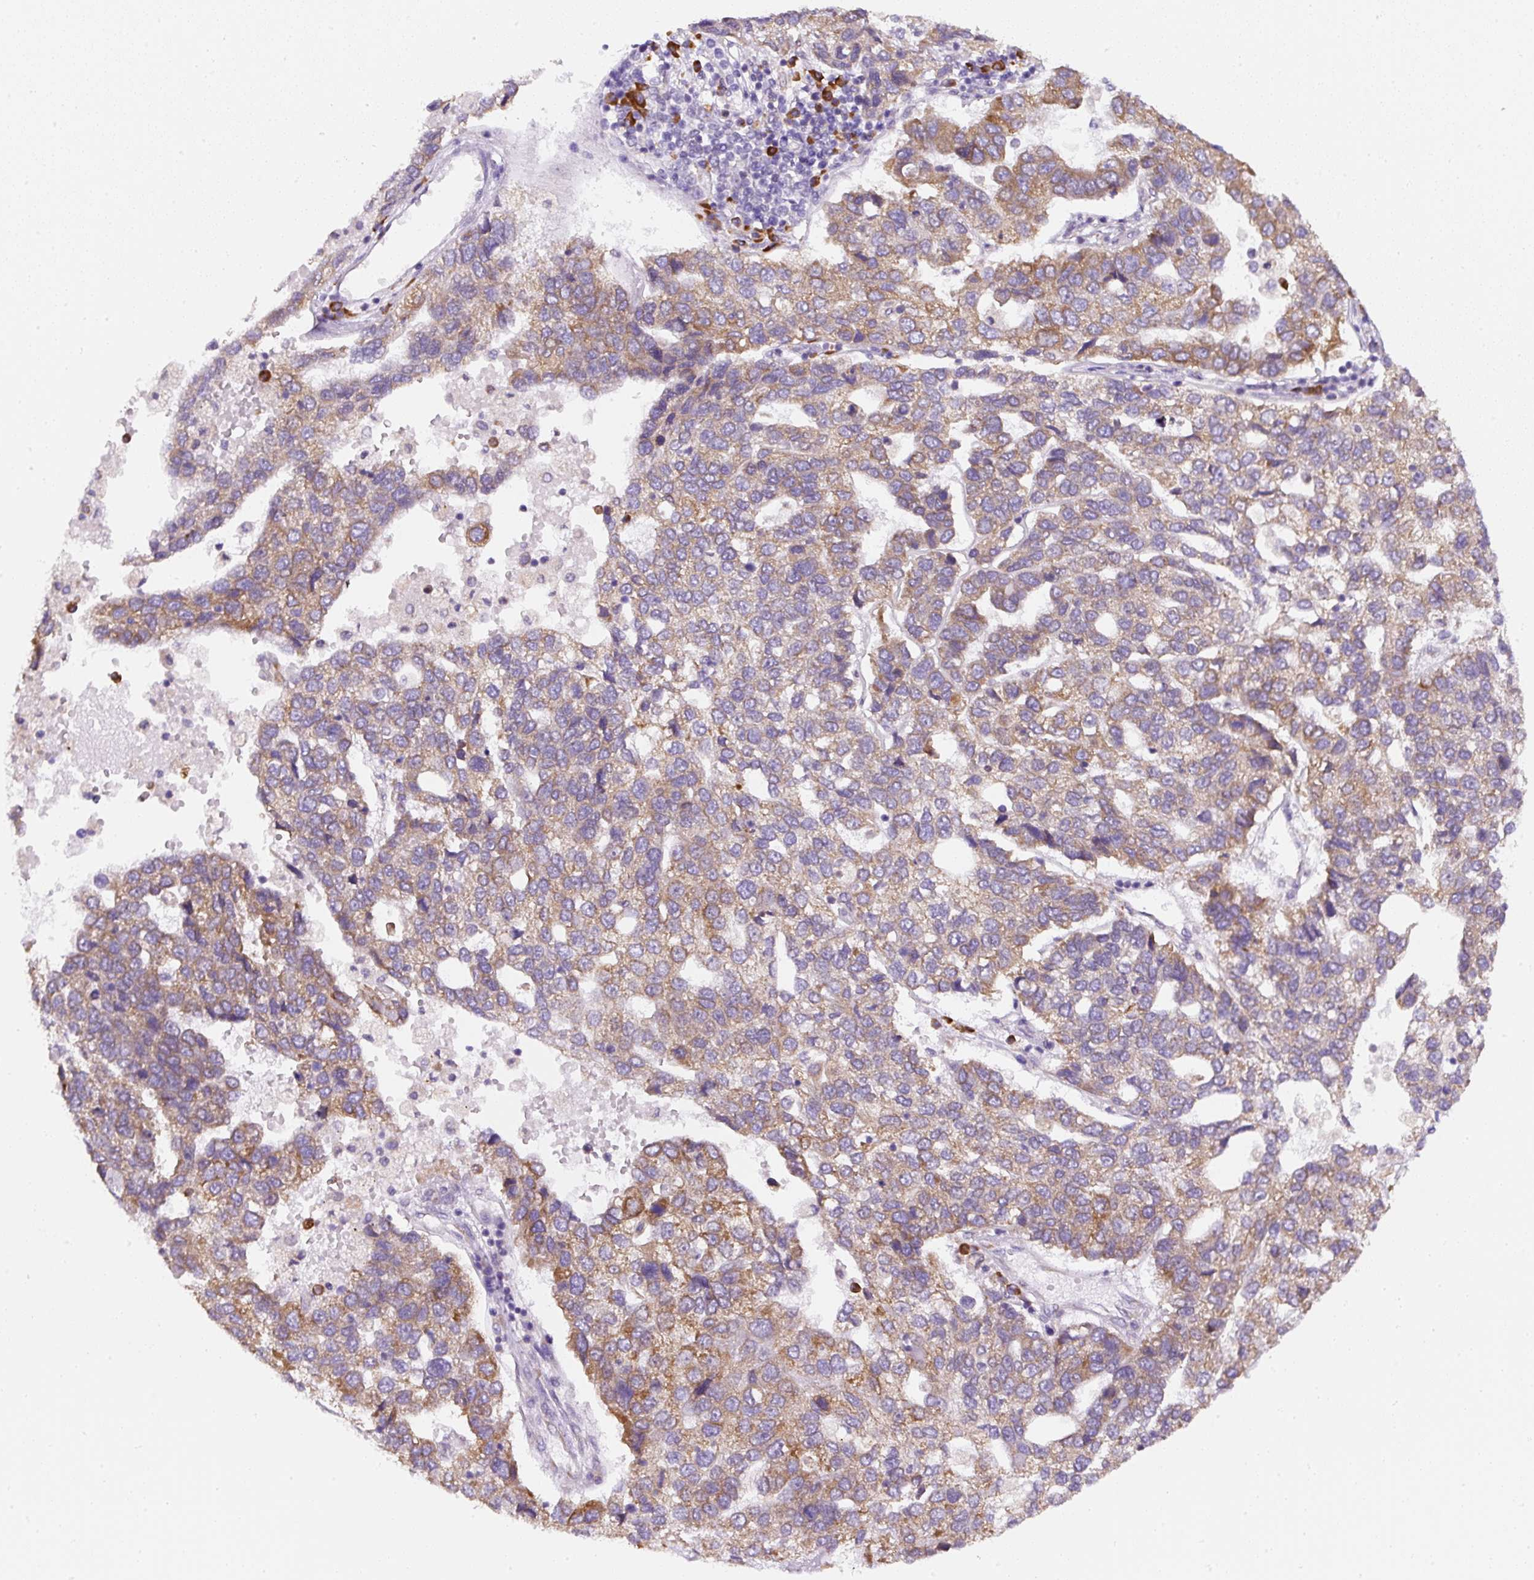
{"staining": {"intensity": "moderate", "quantity": ">75%", "location": "cytoplasmic/membranous"}, "tissue": "pancreatic cancer", "cell_type": "Tumor cells", "image_type": "cancer", "snomed": [{"axis": "morphology", "description": "Adenocarcinoma, NOS"}, {"axis": "topography", "description": "Pancreas"}], "caption": "IHC image of human pancreatic adenocarcinoma stained for a protein (brown), which shows medium levels of moderate cytoplasmic/membranous expression in approximately >75% of tumor cells.", "gene": "DDOST", "patient": {"sex": "female", "age": 61}}